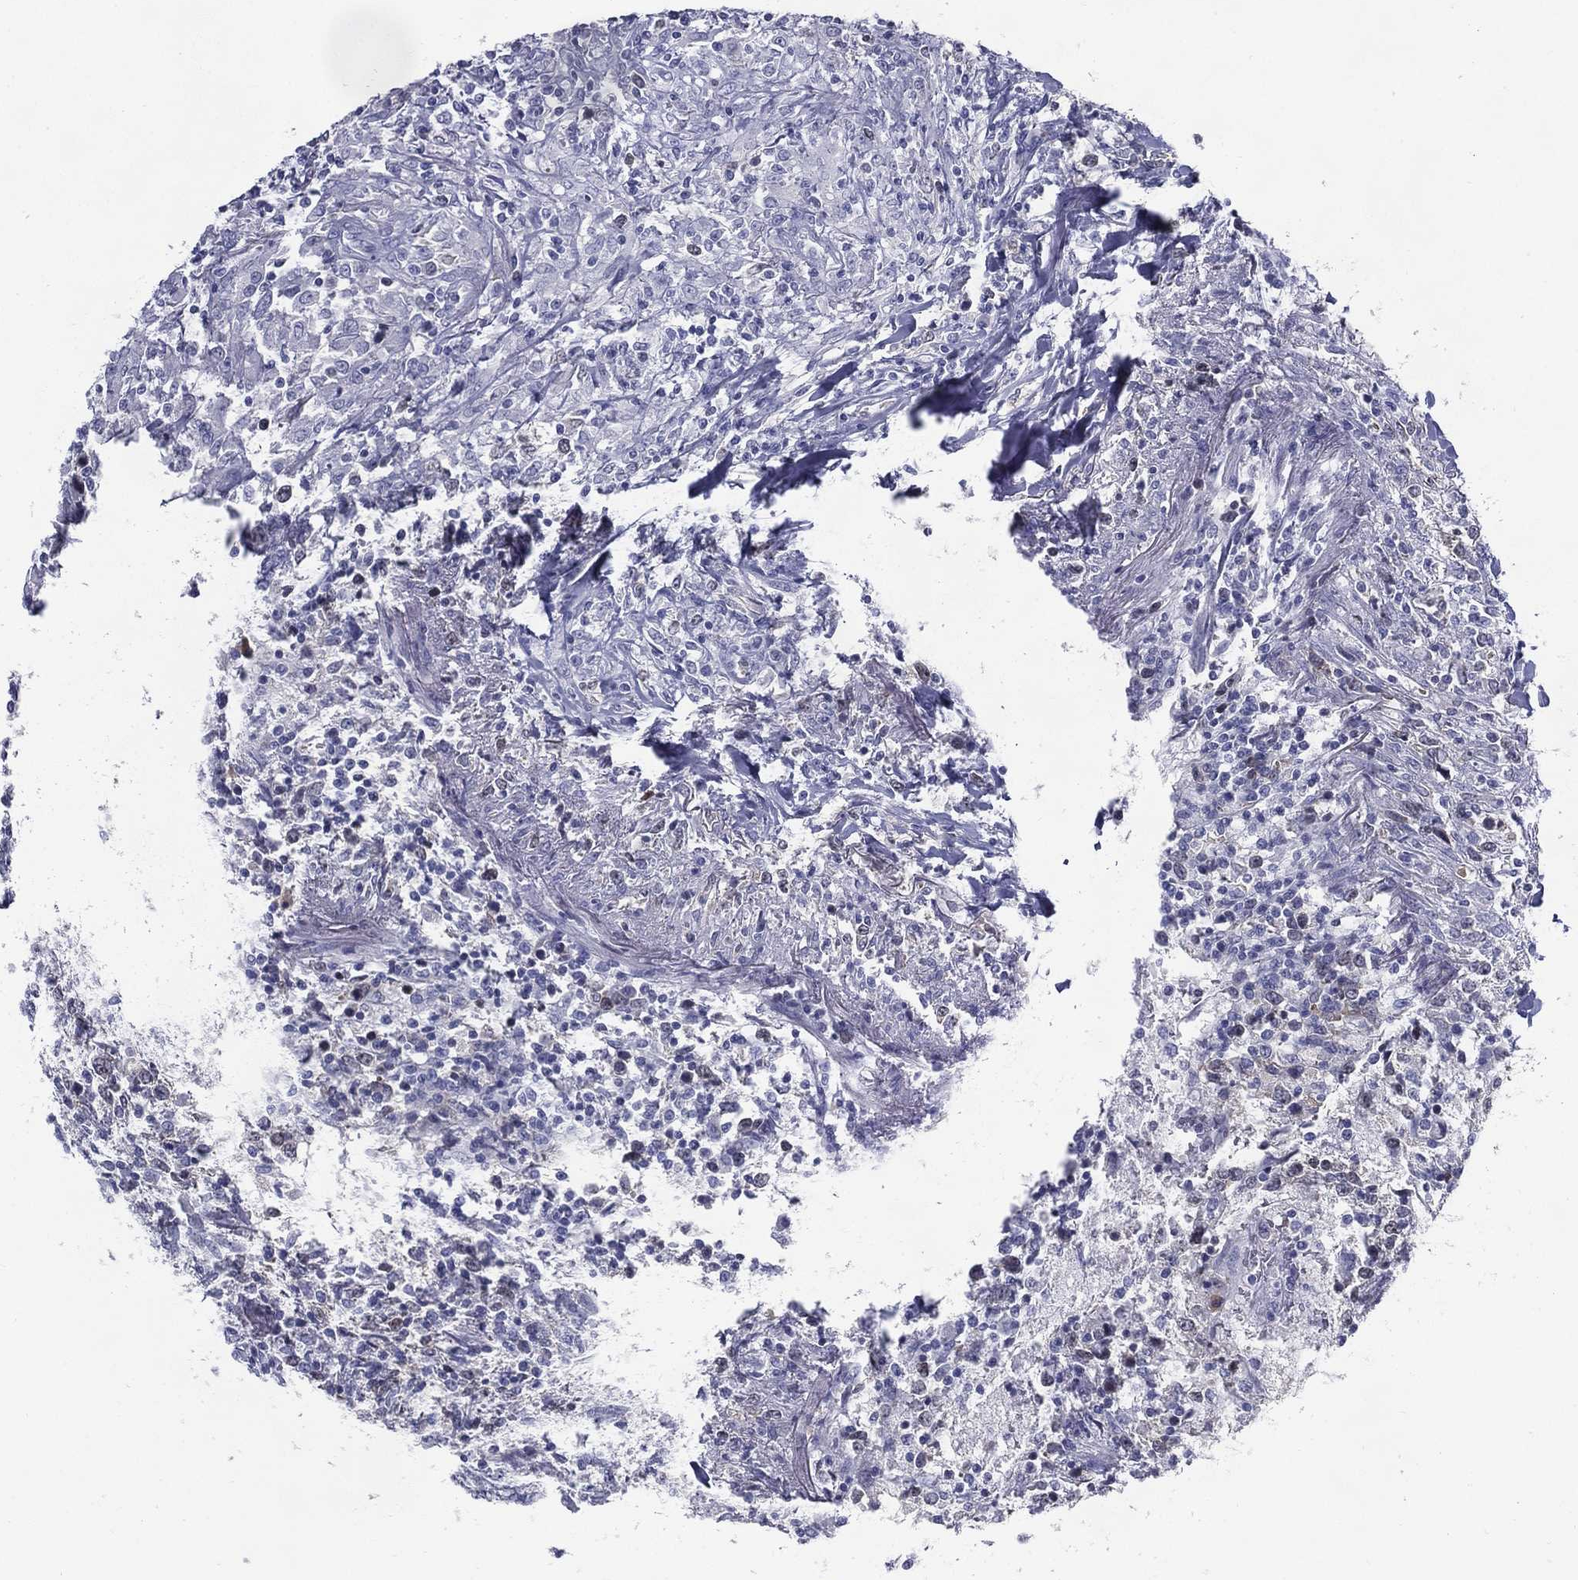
{"staining": {"intensity": "negative", "quantity": "none", "location": "none"}, "tissue": "lymphoma", "cell_type": "Tumor cells", "image_type": "cancer", "snomed": [{"axis": "morphology", "description": "Malignant lymphoma, non-Hodgkin's type, High grade"}, {"axis": "topography", "description": "Lung"}], "caption": "Tumor cells show no significant protein positivity in lymphoma.", "gene": "KIF2C", "patient": {"sex": "male", "age": 79}}